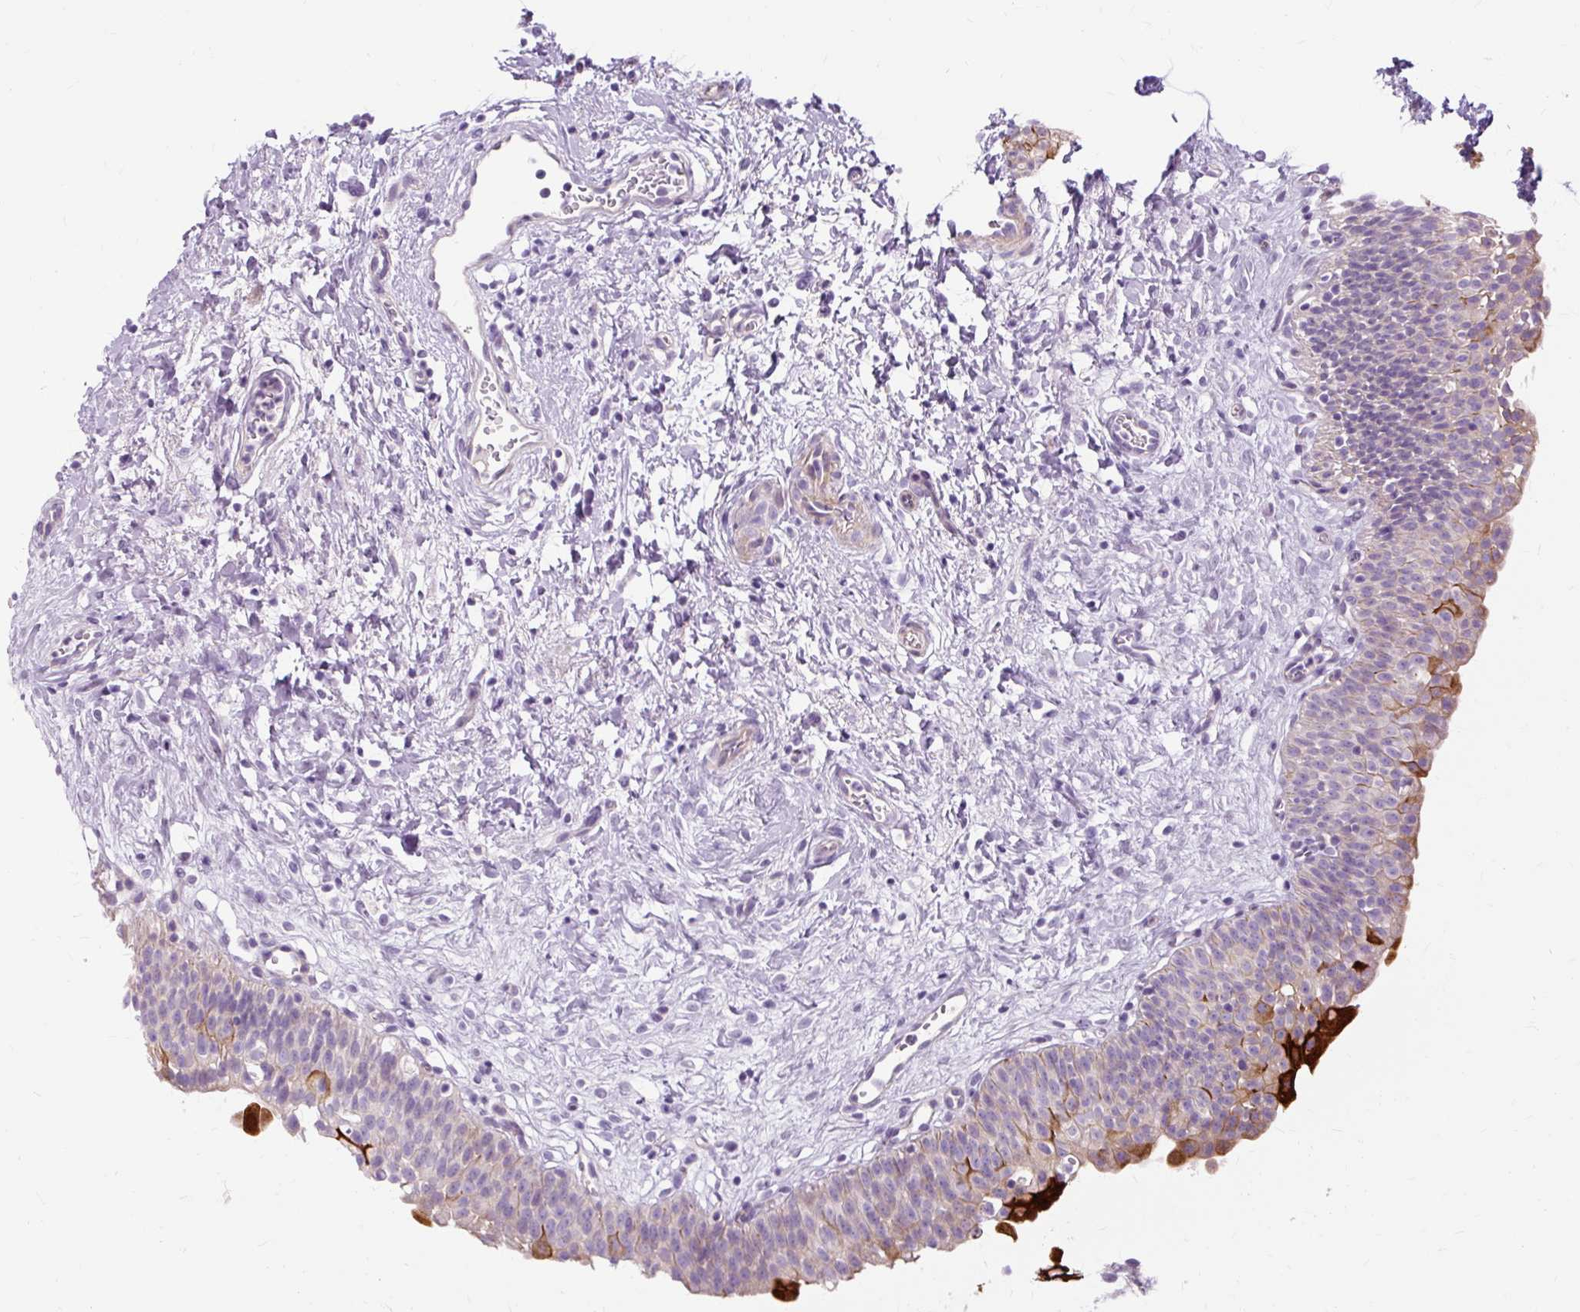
{"staining": {"intensity": "strong", "quantity": "<25%", "location": "cytoplasmic/membranous"}, "tissue": "urinary bladder", "cell_type": "Urothelial cells", "image_type": "normal", "snomed": [{"axis": "morphology", "description": "Normal tissue, NOS"}, {"axis": "topography", "description": "Urinary bladder"}], "caption": "About <25% of urothelial cells in benign human urinary bladder display strong cytoplasmic/membranous protein staining as visualized by brown immunohistochemical staining.", "gene": "DCTN4", "patient": {"sex": "male", "age": 51}}